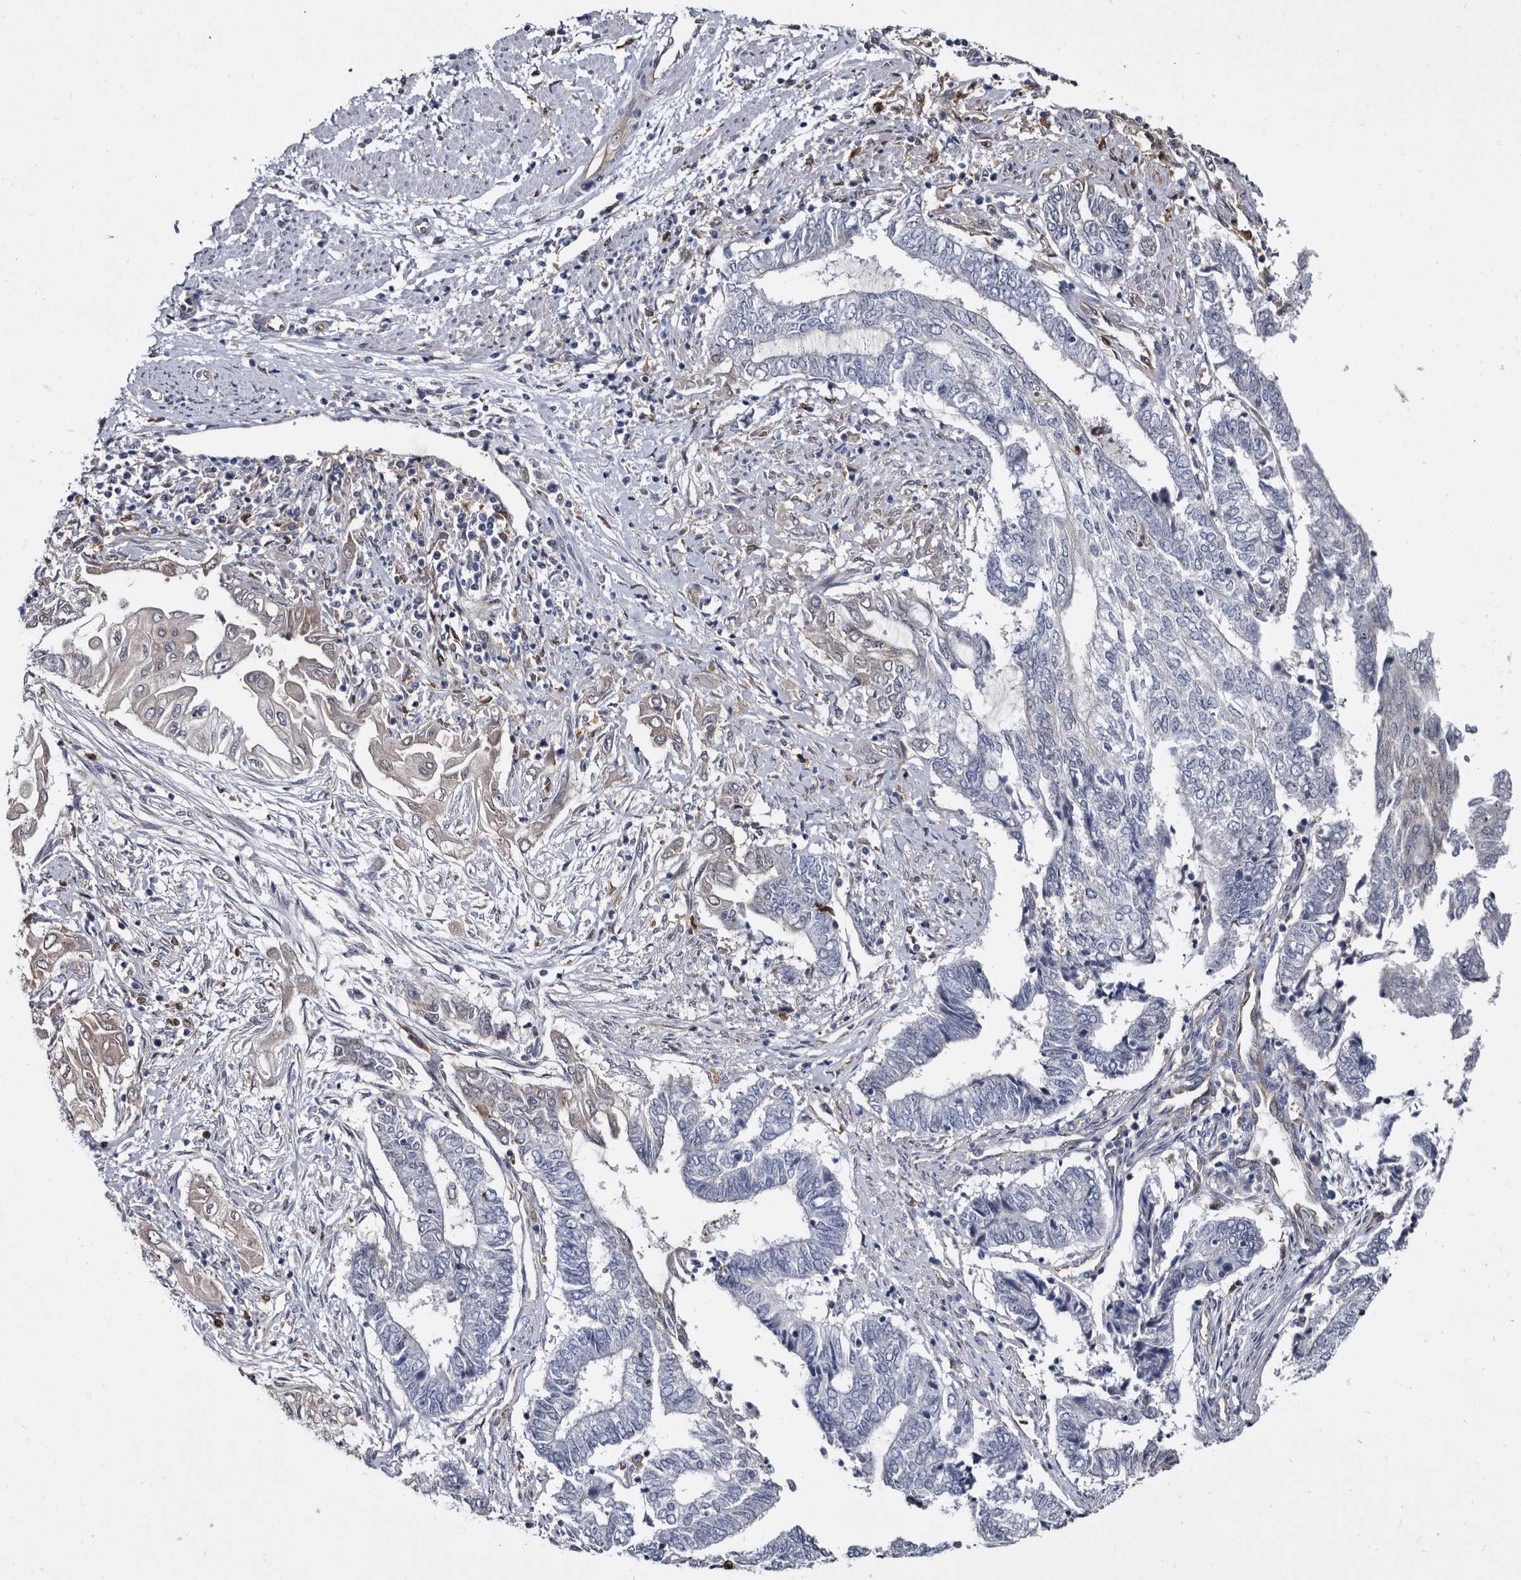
{"staining": {"intensity": "negative", "quantity": "none", "location": "none"}, "tissue": "endometrial cancer", "cell_type": "Tumor cells", "image_type": "cancer", "snomed": [{"axis": "morphology", "description": "Adenocarcinoma, NOS"}, {"axis": "topography", "description": "Uterus"}, {"axis": "topography", "description": "Endometrium"}], "caption": "Immunohistochemistry (IHC) micrograph of neoplastic tissue: endometrial cancer (adenocarcinoma) stained with DAB (3,3'-diaminobenzidine) displays no significant protein expression in tumor cells.", "gene": "SERPINB8", "patient": {"sex": "female", "age": 70}}